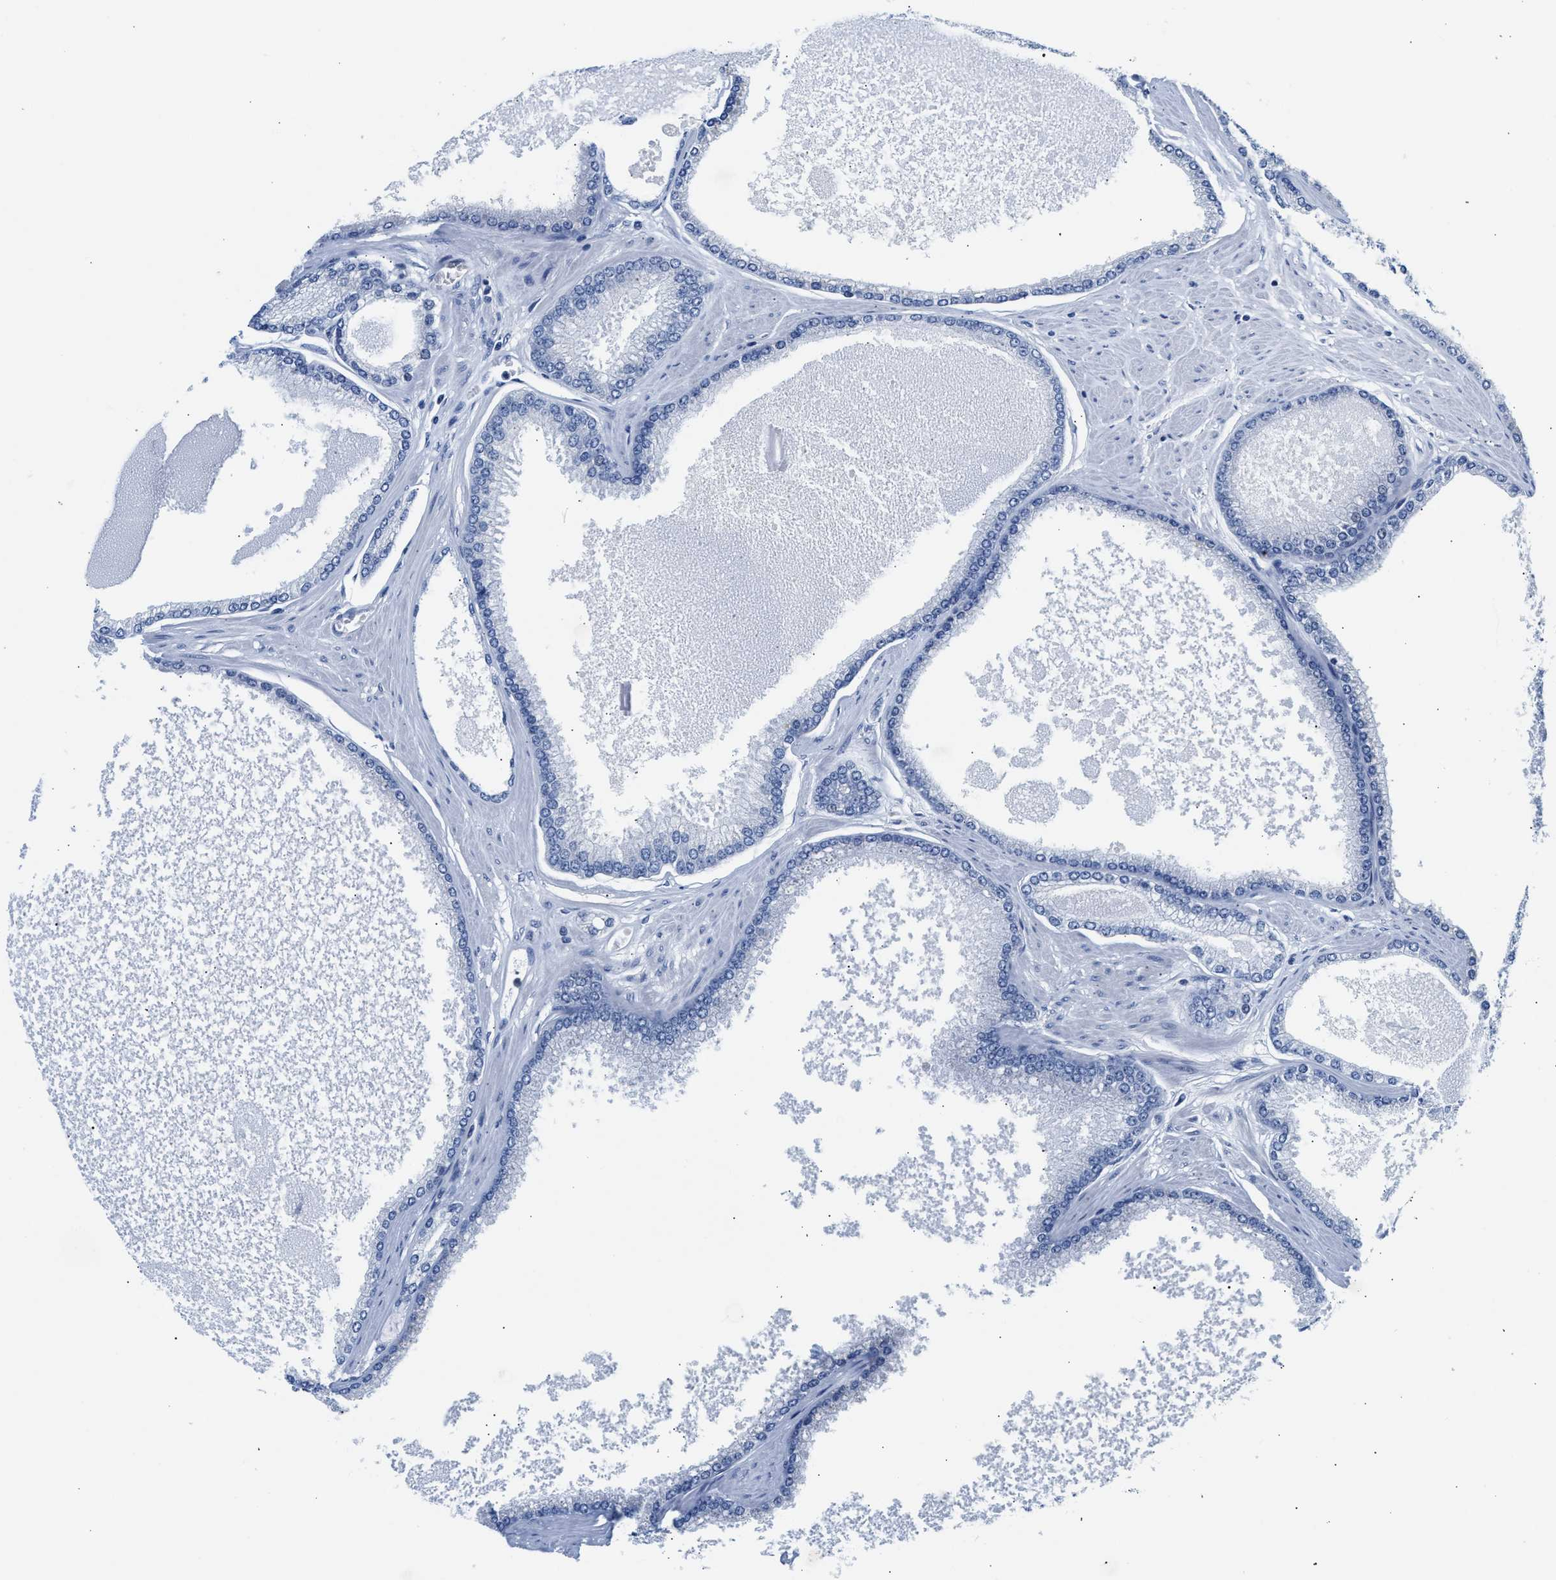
{"staining": {"intensity": "negative", "quantity": "none", "location": "none"}, "tissue": "prostate cancer", "cell_type": "Tumor cells", "image_type": "cancer", "snomed": [{"axis": "morphology", "description": "Adenocarcinoma, High grade"}, {"axis": "topography", "description": "Prostate"}], "caption": "The IHC histopathology image has no significant staining in tumor cells of prostate cancer tissue. (Stains: DAB immunohistochemistry with hematoxylin counter stain, Microscopy: brightfield microscopy at high magnification).", "gene": "SLIT2", "patient": {"sex": "male", "age": 61}}